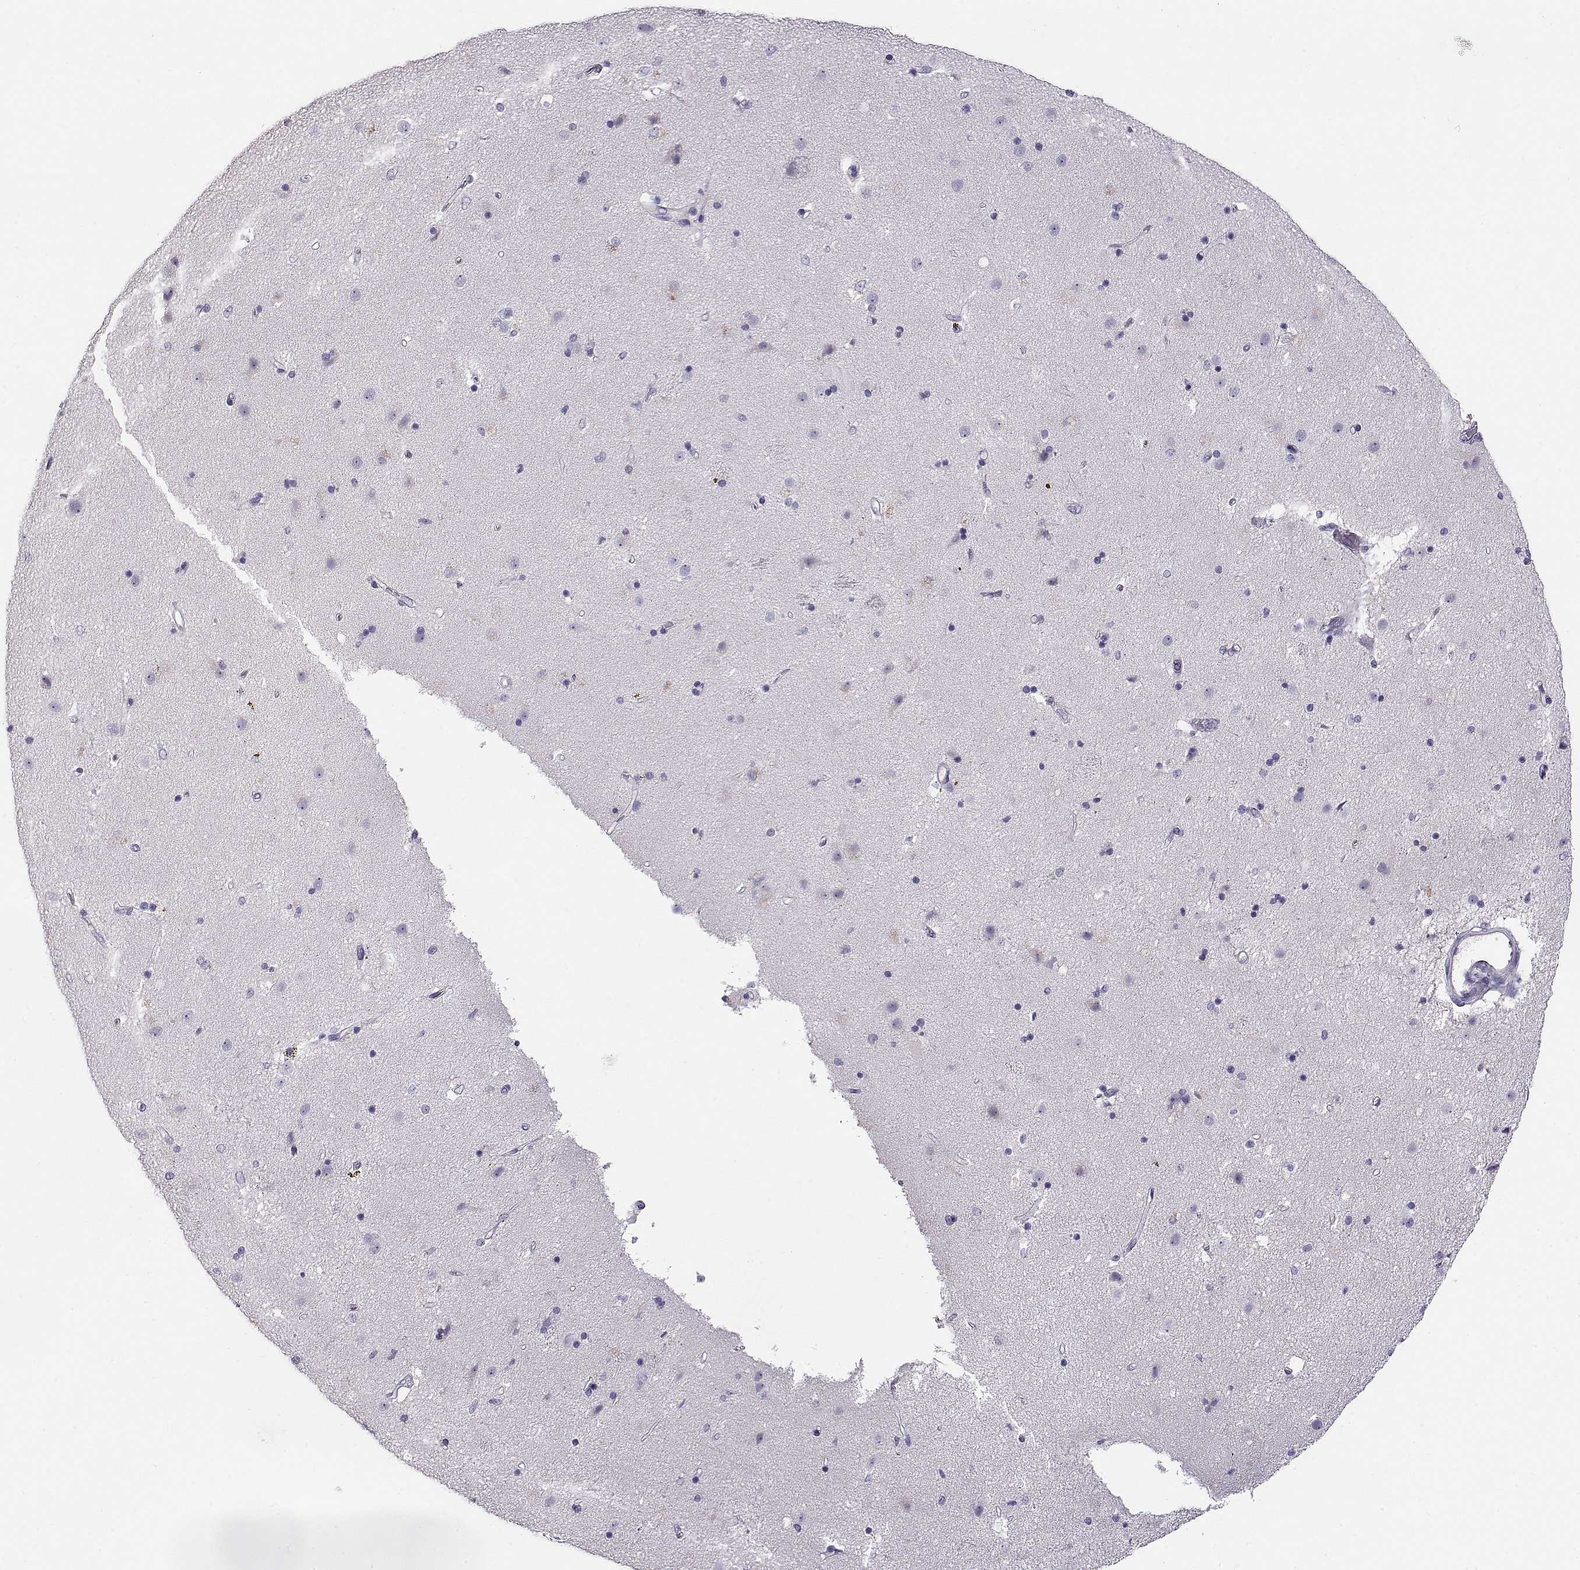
{"staining": {"intensity": "negative", "quantity": "none", "location": "none"}, "tissue": "caudate", "cell_type": "Glial cells", "image_type": "normal", "snomed": [{"axis": "morphology", "description": "Normal tissue, NOS"}, {"axis": "topography", "description": "Lateral ventricle wall"}], "caption": "IHC histopathology image of normal human caudate stained for a protein (brown), which reveals no positivity in glial cells.", "gene": "CCR8", "patient": {"sex": "female", "age": 71}}